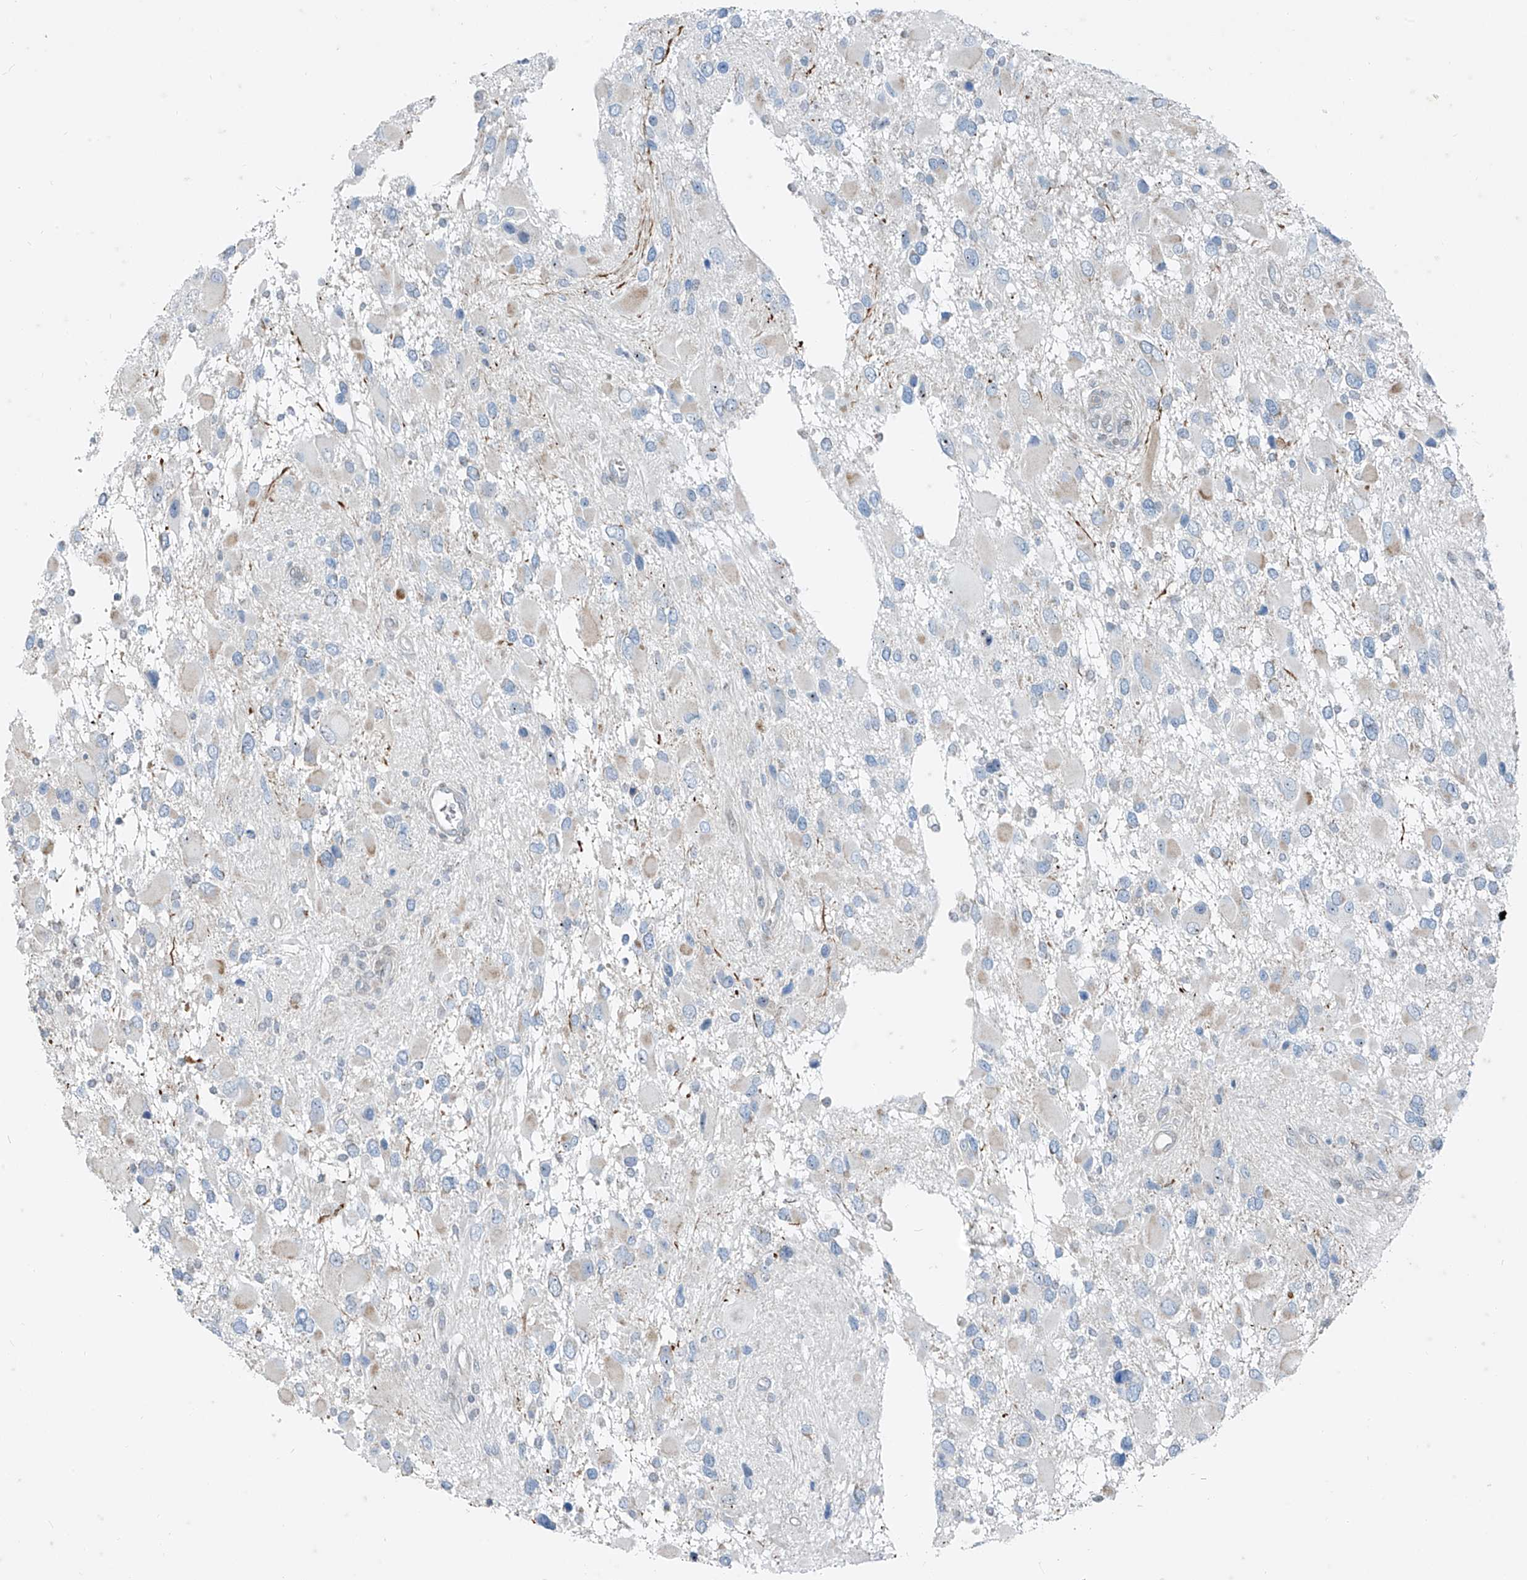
{"staining": {"intensity": "negative", "quantity": "none", "location": "none"}, "tissue": "glioma", "cell_type": "Tumor cells", "image_type": "cancer", "snomed": [{"axis": "morphology", "description": "Glioma, malignant, High grade"}, {"axis": "topography", "description": "Brain"}], "caption": "Histopathology image shows no significant protein expression in tumor cells of glioma.", "gene": "PPCS", "patient": {"sex": "male", "age": 53}}